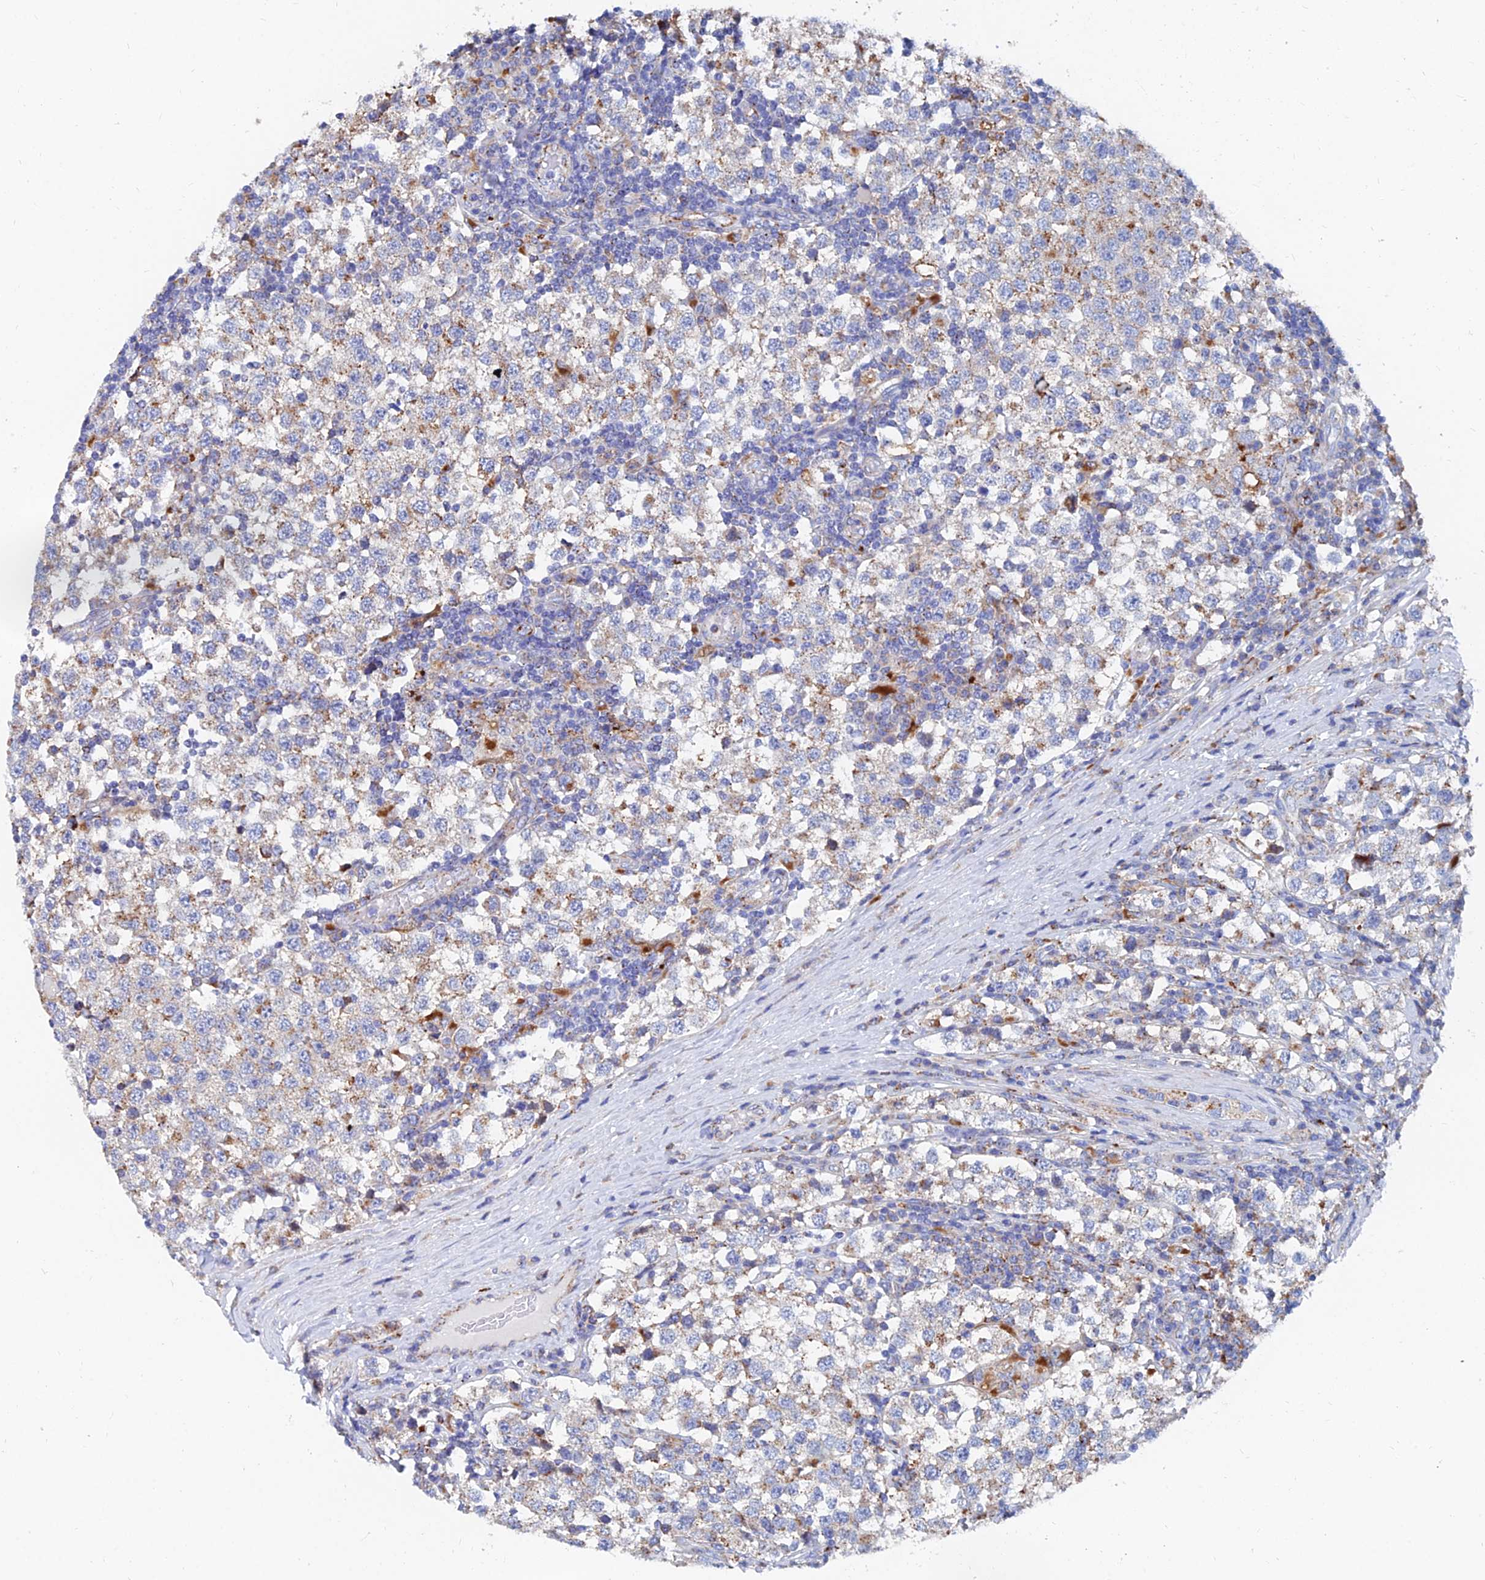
{"staining": {"intensity": "moderate", "quantity": "25%-75%", "location": "cytoplasmic/membranous"}, "tissue": "testis cancer", "cell_type": "Tumor cells", "image_type": "cancer", "snomed": [{"axis": "morphology", "description": "Seminoma, NOS"}, {"axis": "topography", "description": "Testis"}], "caption": "Immunohistochemical staining of testis cancer displays medium levels of moderate cytoplasmic/membranous expression in approximately 25%-75% of tumor cells.", "gene": "SPNS1", "patient": {"sex": "male", "age": 34}}